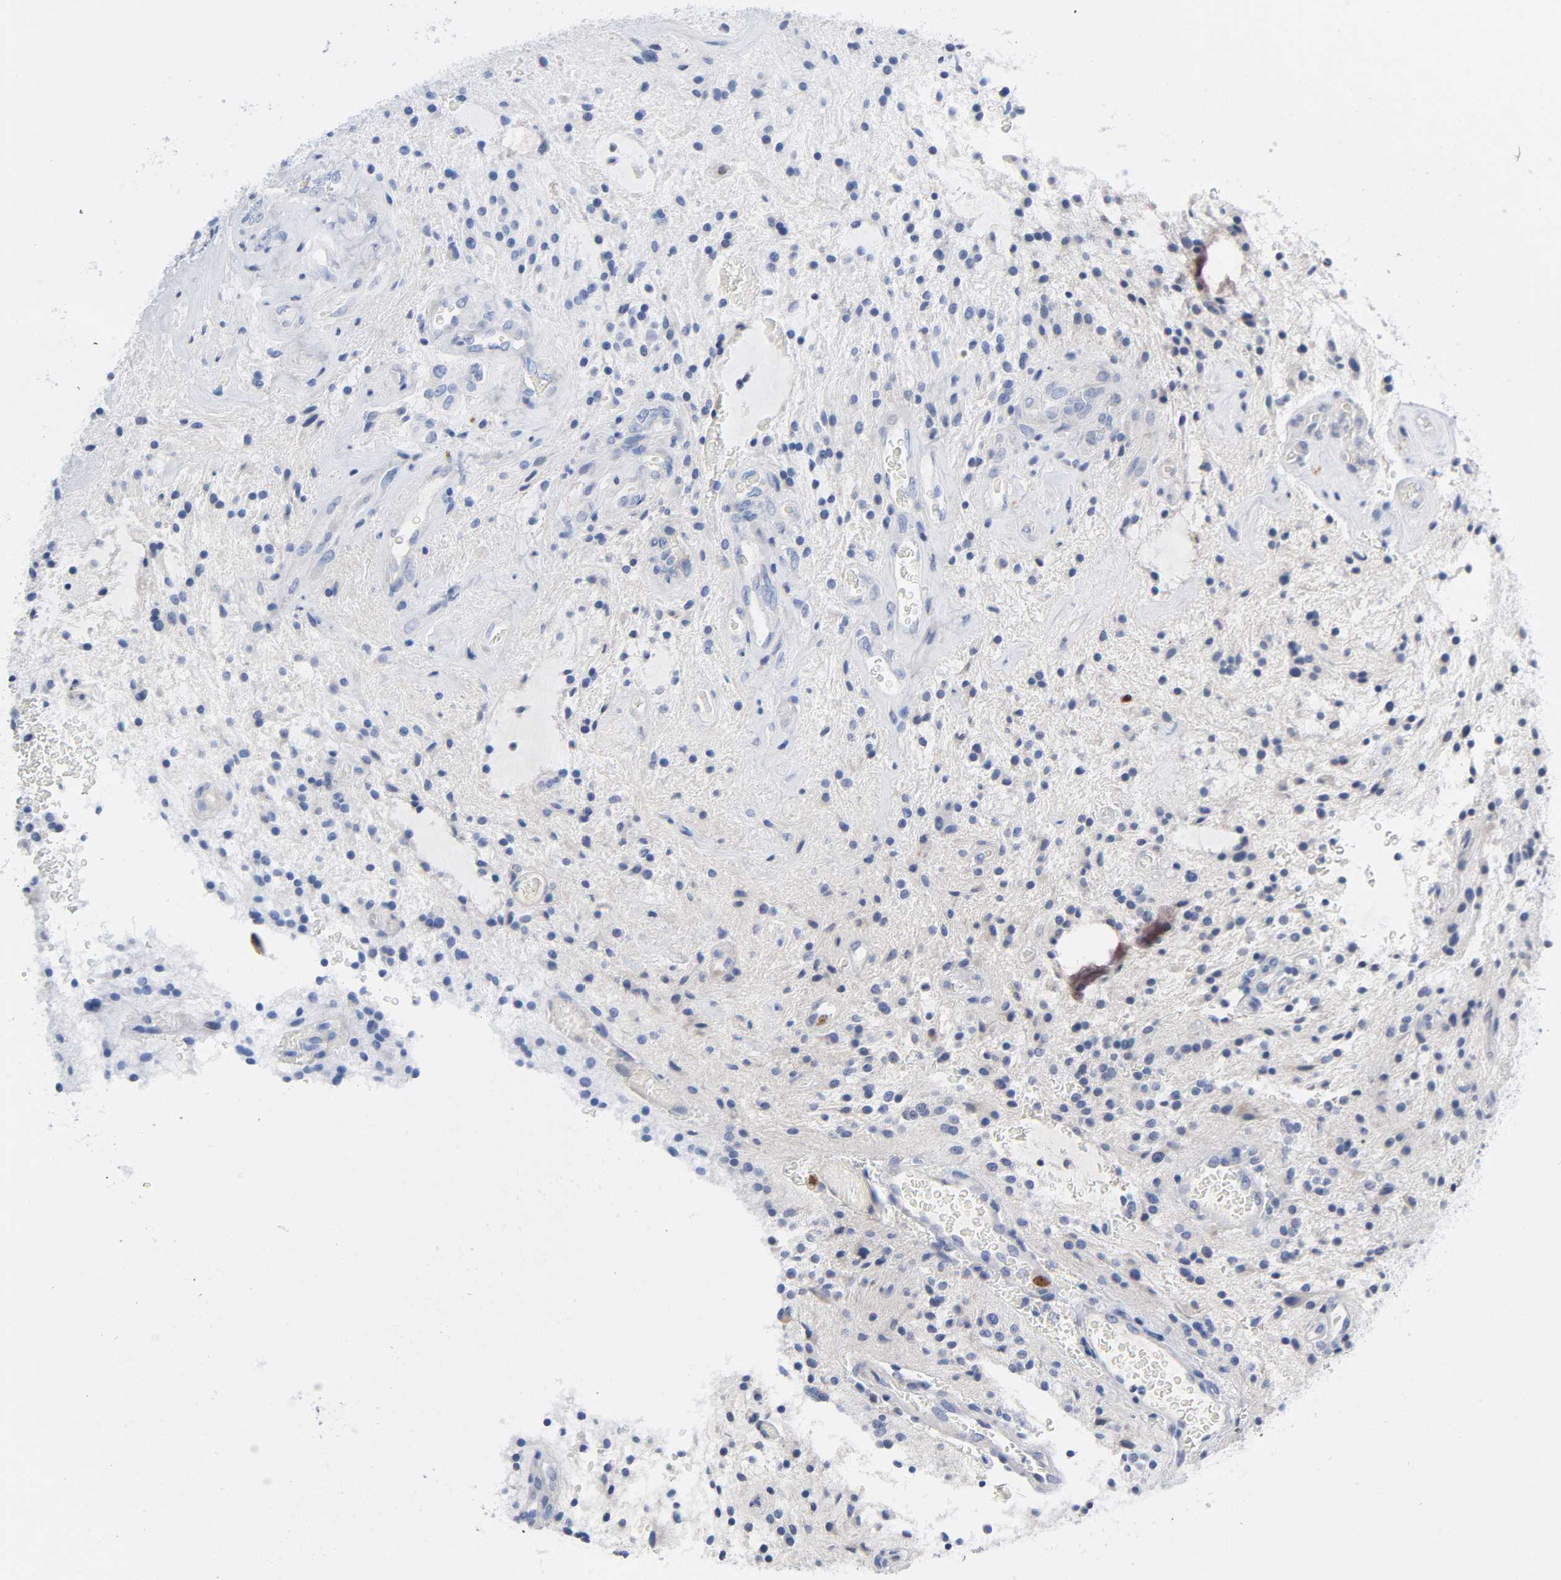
{"staining": {"intensity": "negative", "quantity": "none", "location": "none"}, "tissue": "glioma", "cell_type": "Tumor cells", "image_type": "cancer", "snomed": [{"axis": "morphology", "description": "Glioma, malignant, NOS"}, {"axis": "topography", "description": "Cerebellum"}], "caption": "IHC histopathology image of neoplastic tissue: glioma stained with DAB displays no significant protein staining in tumor cells.", "gene": "BIRC5", "patient": {"sex": "female", "age": 10}}